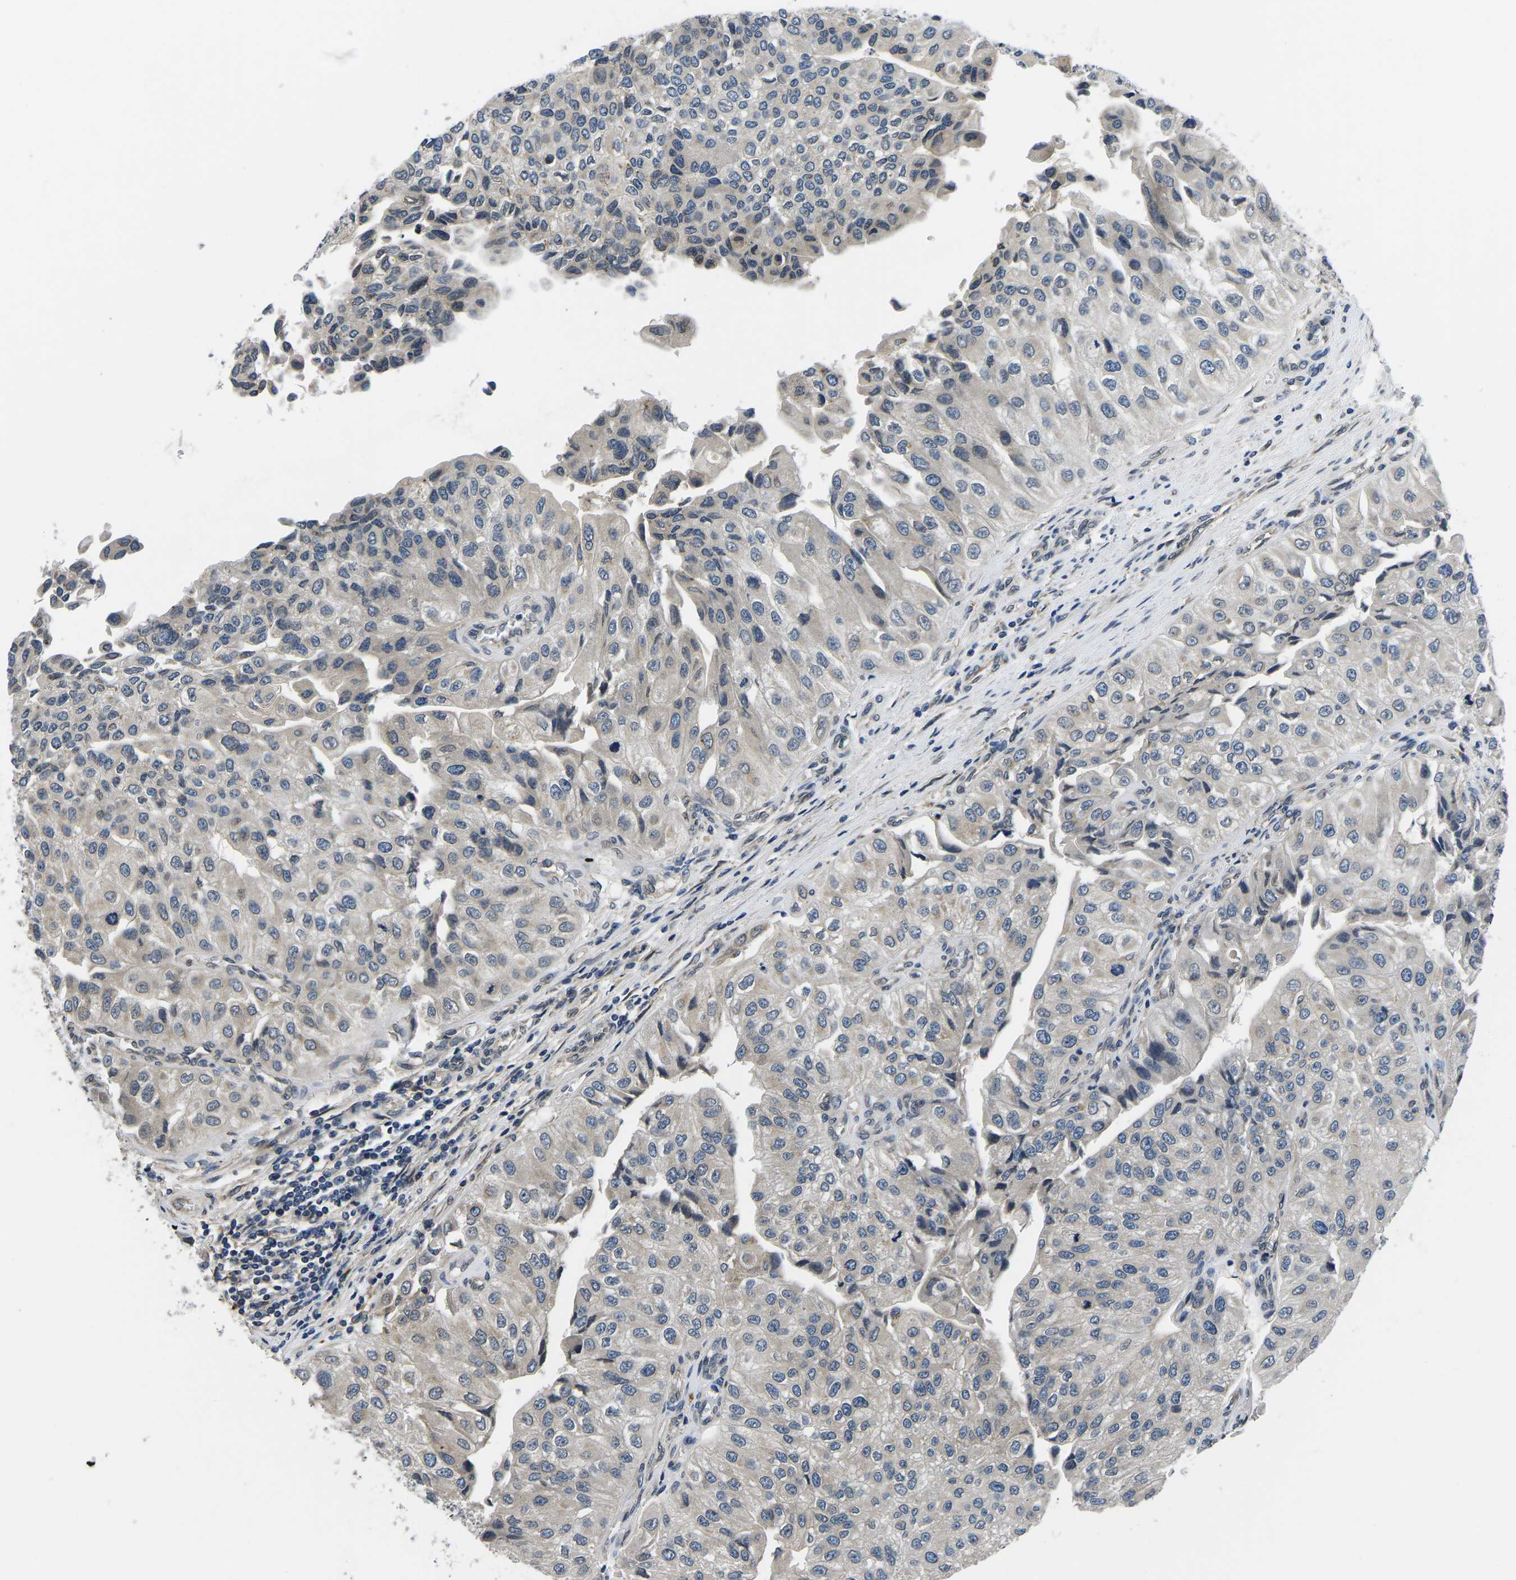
{"staining": {"intensity": "negative", "quantity": "none", "location": "none"}, "tissue": "urothelial cancer", "cell_type": "Tumor cells", "image_type": "cancer", "snomed": [{"axis": "morphology", "description": "Urothelial carcinoma, High grade"}, {"axis": "topography", "description": "Kidney"}, {"axis": "topography", "description": "Urinary bladder"}], "caption": "An image of human urothelial carcinoma (high-grade) is negative for staining in tumor cells. (Stains: DAB (3,3'-diaminobenzidine) immunohistochemistry with hematoxylin counter stain, Microscopy: brightfield microscopy at high magnification).", "gene": "SNX10", "patient": {"sex": "male", "age": 77}}